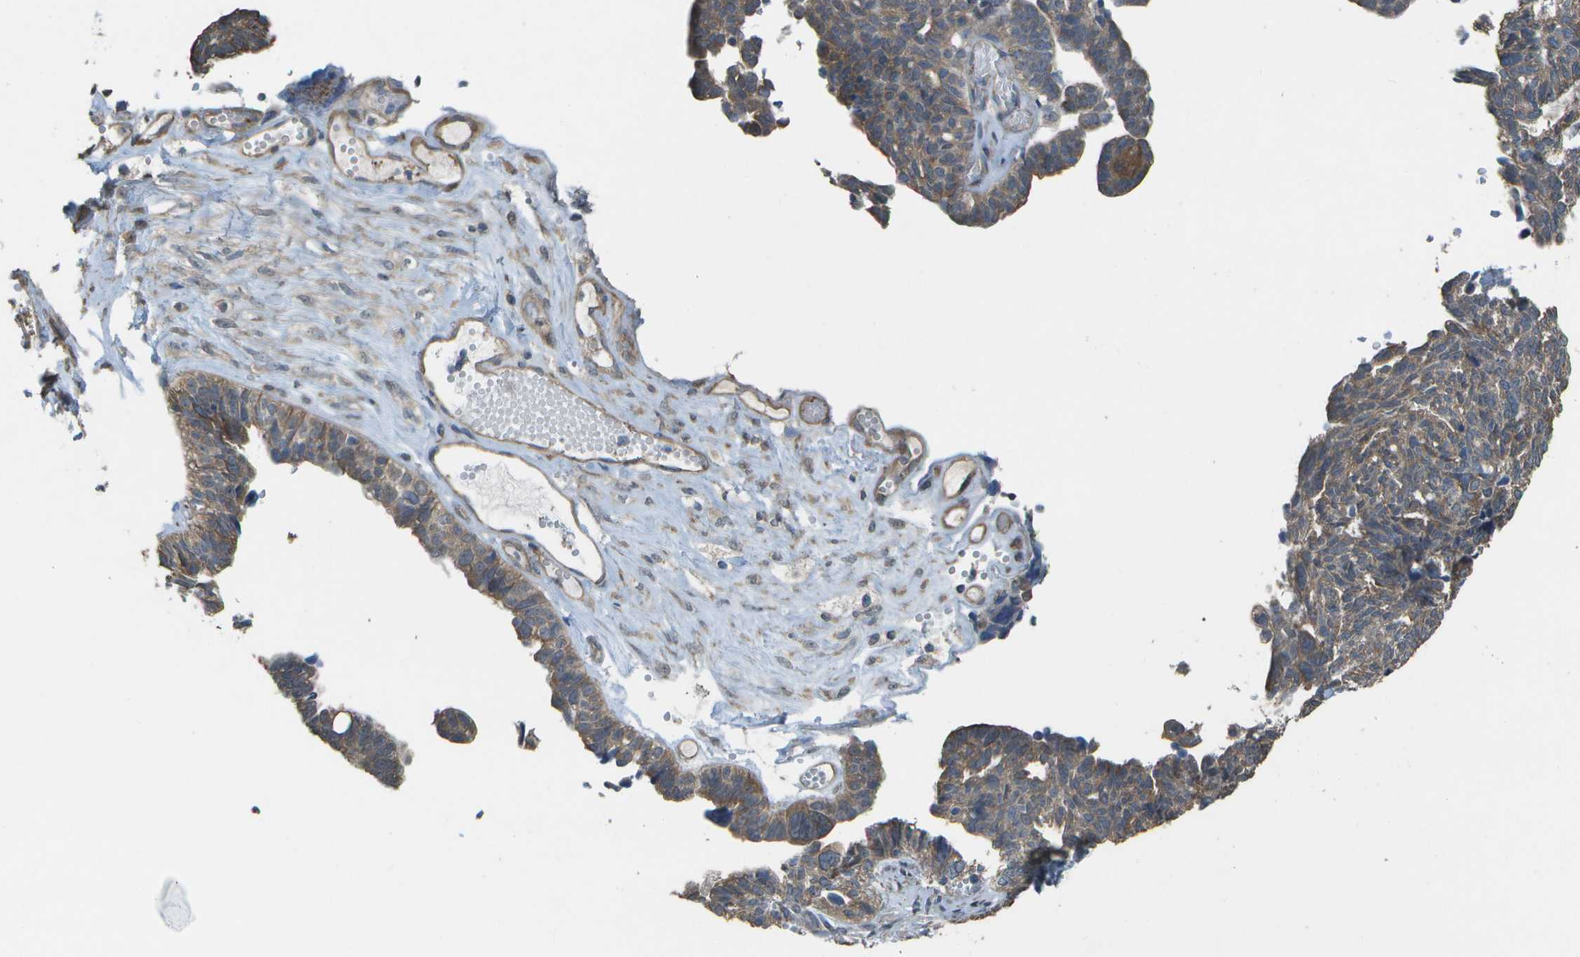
{"staining": {"intensity": "moderate", "quantity": "25%-75%", "location": "cytoplasmic/membranous"}, "tissue": "ovarian cancer", "cell_type": "Tumor cells", "image_type": "cancer", "snomed": [{"axis": "morphology", "description": "Cystadenocarcinoma, serous, NOS"}, {"axis": "topography", "description": "Ovary"}], "caption": "A histopathology image of serous cystadenocarcinoma (ovarian) stained for a protein demonstrates moderate cytoplasmic/membranous brown staining in tumor cells. (DAB (3,3'-diaminobenzidine) IHC, brown staining for protein, blue staining for nuclei).", "gene": "CLNS1A", "patient": {"sex": "female", "age": 79}}